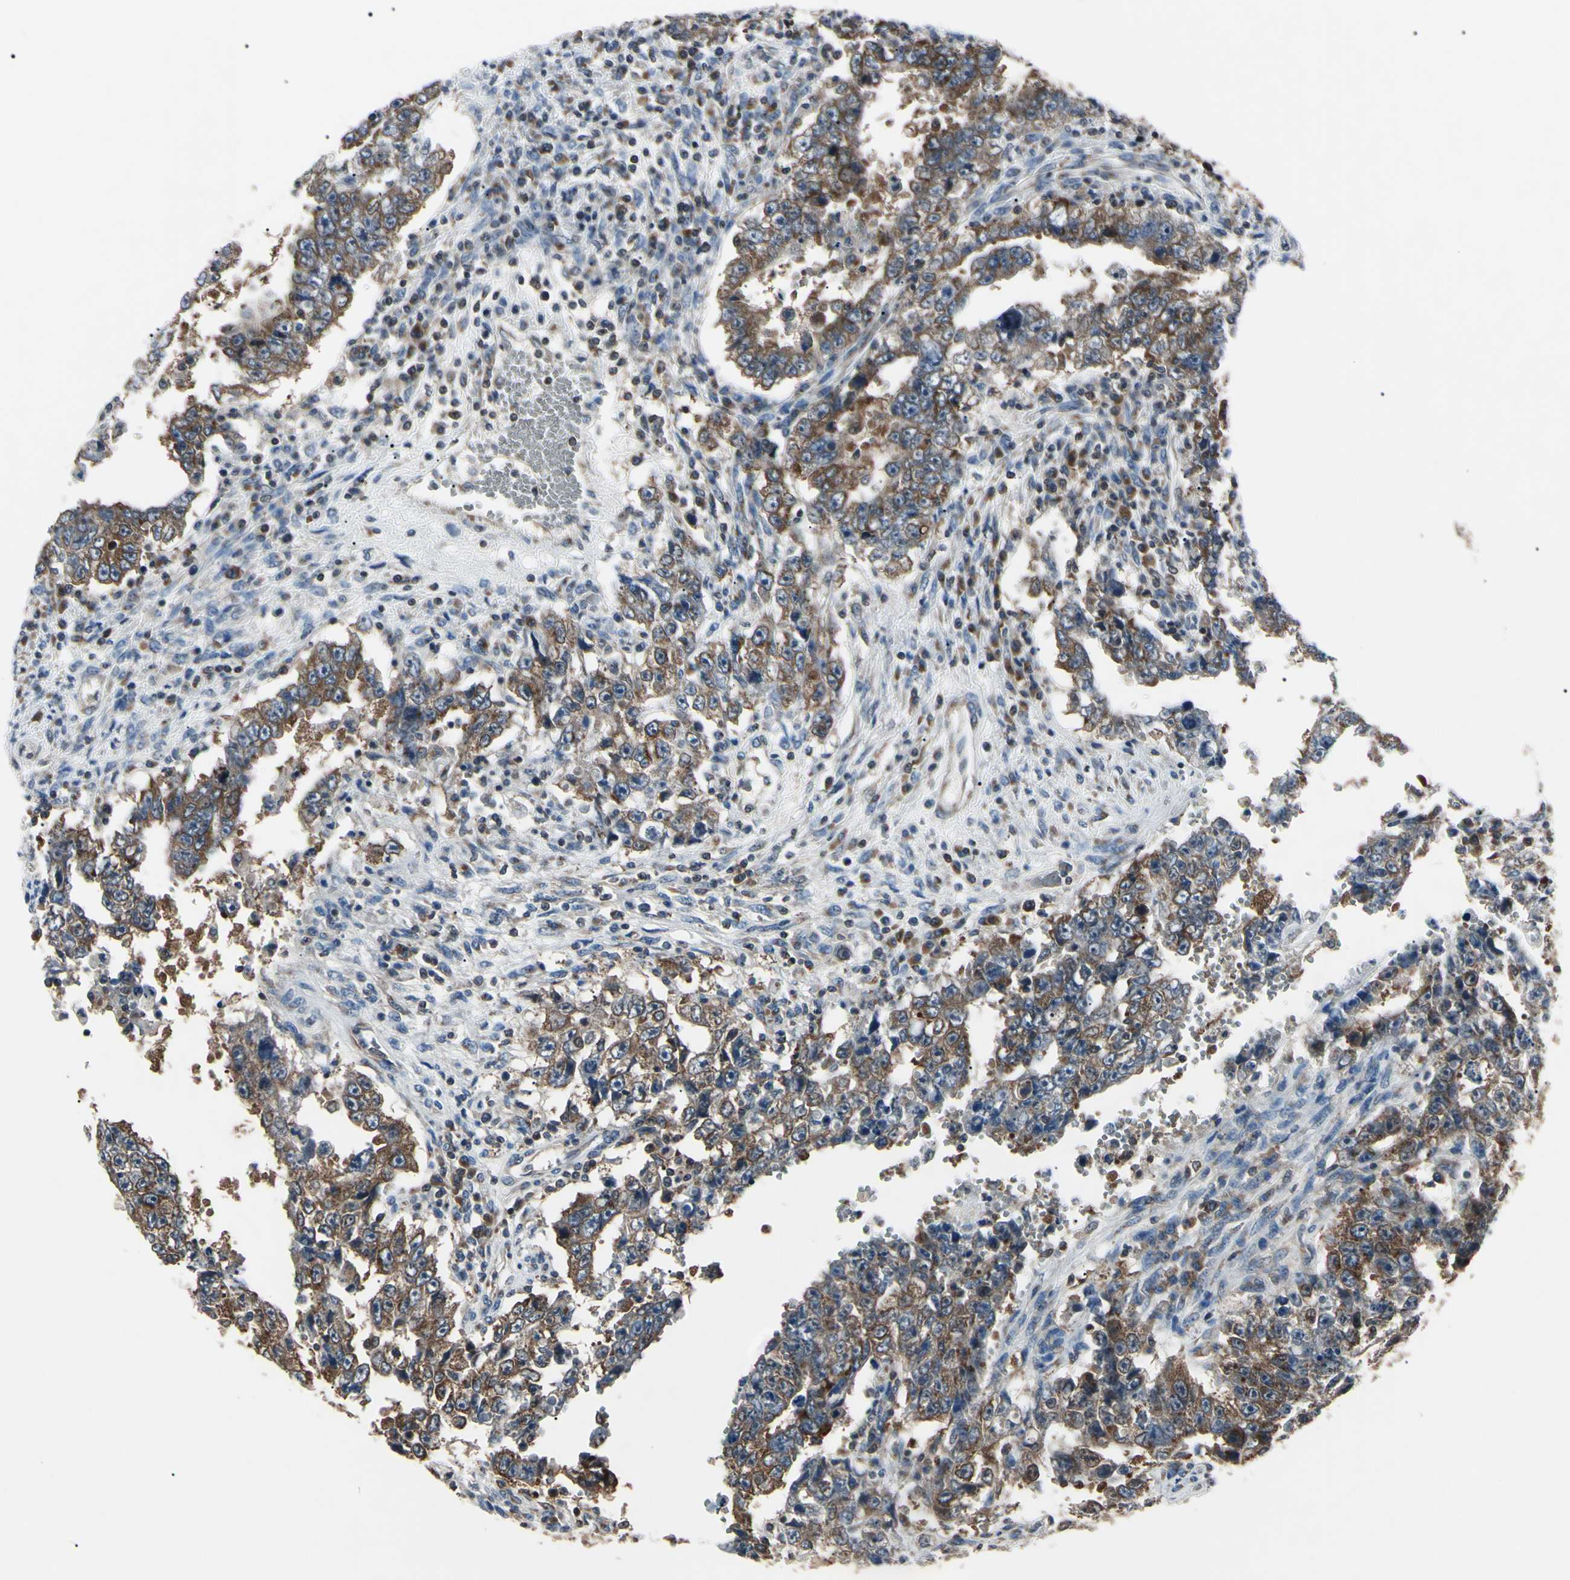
{"staining": {"intensity": "strong", "quantity": "25%-75%", "location": "cytoplasmic/membranous"}, "tissue": "testis cancer", "cell_type": "Tumor cells", "image_type": "cancer", "snomed": [{"axis": "morphology", "description": "Carcinoma, Embryonal, NOS"}, {"axis": "topography", "description": "Testis"}], "caption": "Embryonal carcinoma (testis) stained with a brown dye exhibits strong cytoplasmic/membranous positive expression in about 25%-75% of tumor cells.", "gene": "MAPRE1", "patient": {"sex": "male", "age": 26}}